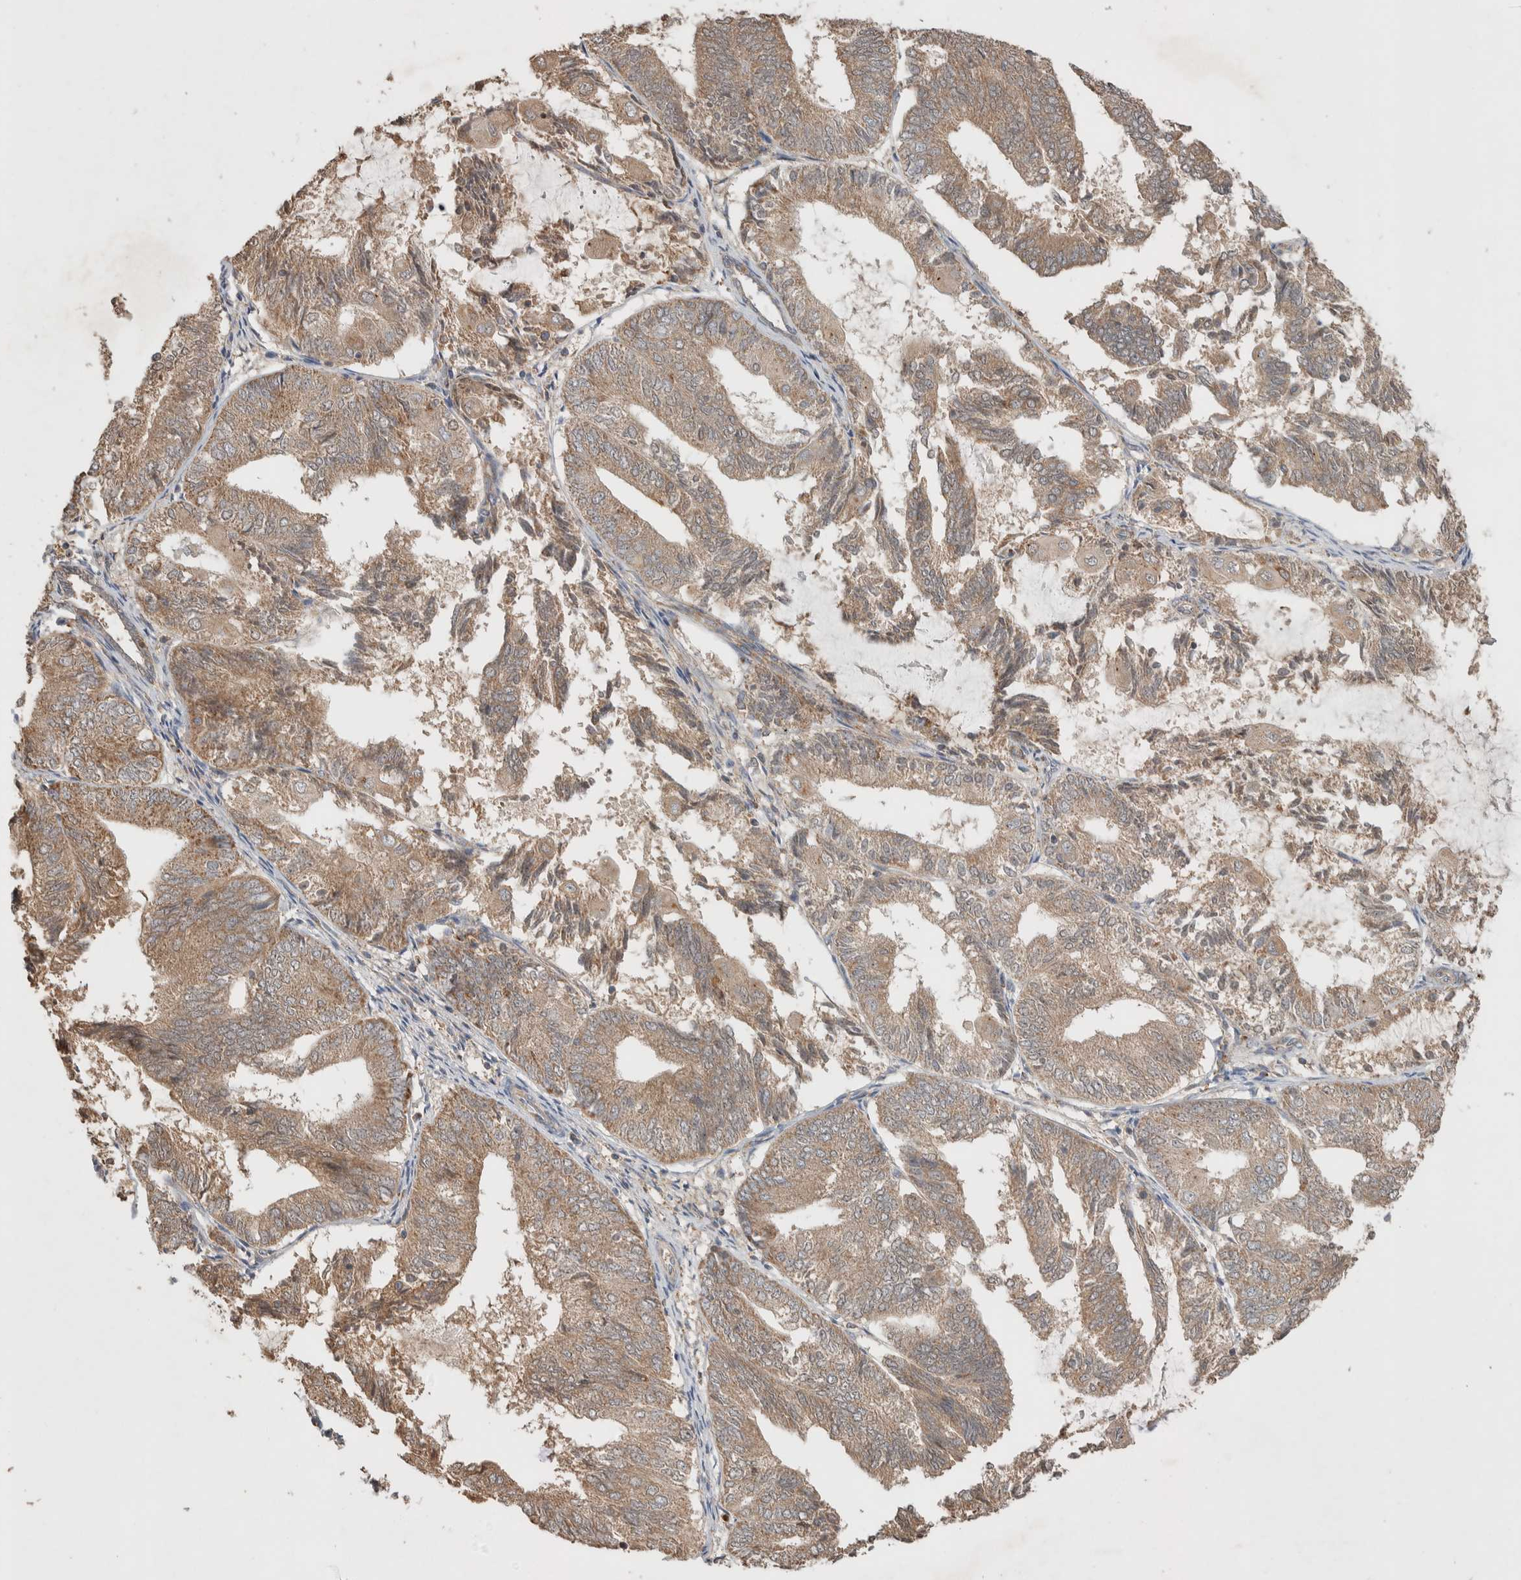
{"staining": {"intensity": "moderate", "quantity": ">75%", "location": "cytoplasmic/membranous"}, "tissue": "endometrial cancer", "cell_type": "Tumor cells", "image_type": "cancer", "snomed": [{"axis": "morphology", "description": "Adenocarcinoma, NOS"}, {"axis": "topography", "description": "Endometrium"}], "caption": "Immunohistochemical staining of adenocarcinoma (endometrial) shows medium levels of moderate cytoplasmic/membranous protein expression in approximately >75% of tumor cells. The staining was performed using DAB, with brown indicating positive protein expression. Nuclei are stained blue with hematoxylin.", "gene": "DEPTOR", "patient": {"sex": "female", "age": 81}}